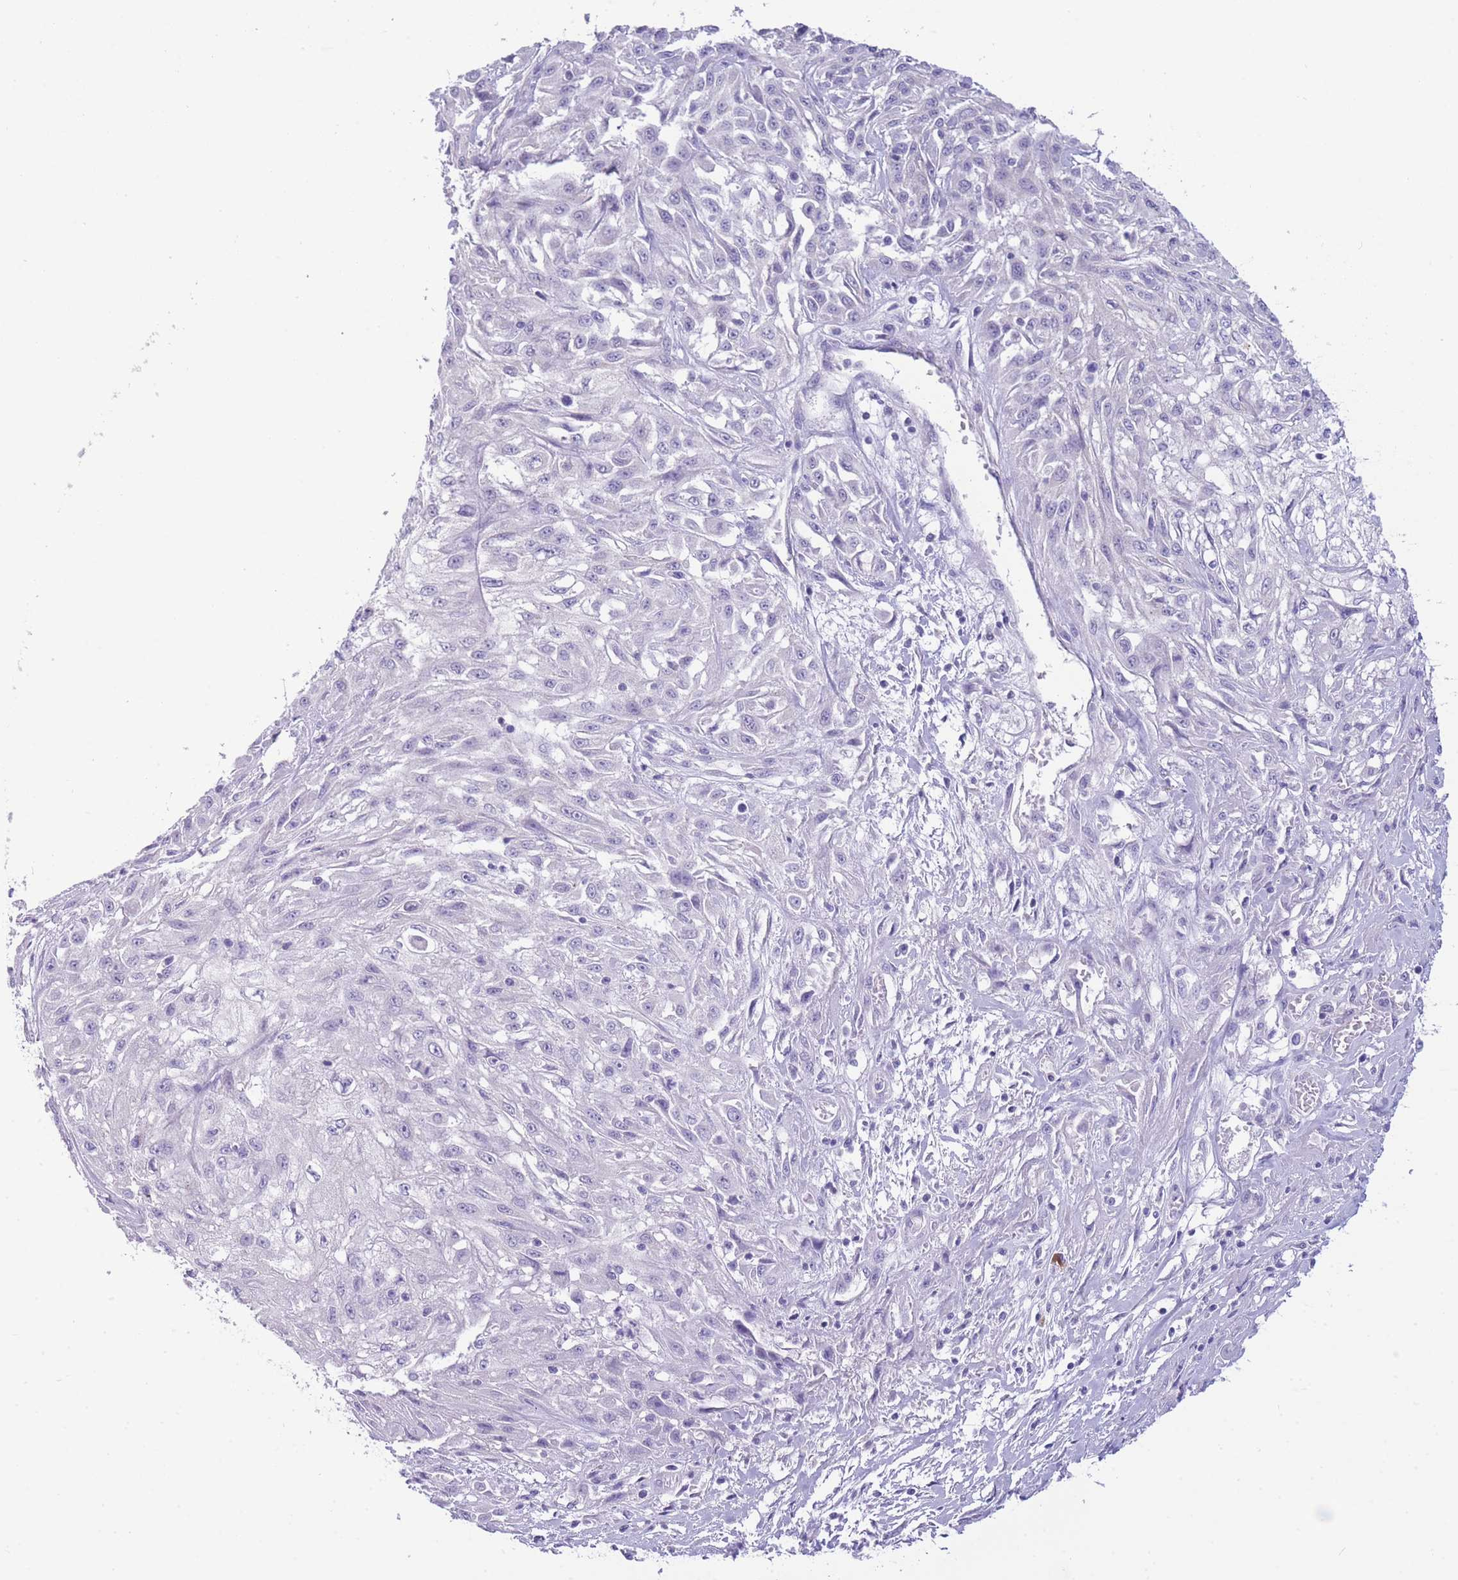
{"staining": {"intensity": "negative", "quantity": "none", "location": "none"}, "tissue": "skin cancer", "cell_type": "Tumor cells", "image_type": "cancer", "snomed": [{"axis": "morphology", "description": "Squamous cell carcinoma, NOS"}, {"axis": "morphology", "description": "Squamous cell carcinoma, metastatic, NOS"}, {"axis": "topography", "description": "Skin"}, {"axis": "topography", "description": "Lymph node"}], "caption": "There is no significant staining in tumor cells of skin squamous cell carcinoma. Brightfield microscopy of immunohistochemistry stained with DAB (3,3'-diaminobenzidine) (brown) and hematoxylin (blue), captured at high magnification.", "gene": "ASAP3", "patient": {"sex": "male", "age": 75}}